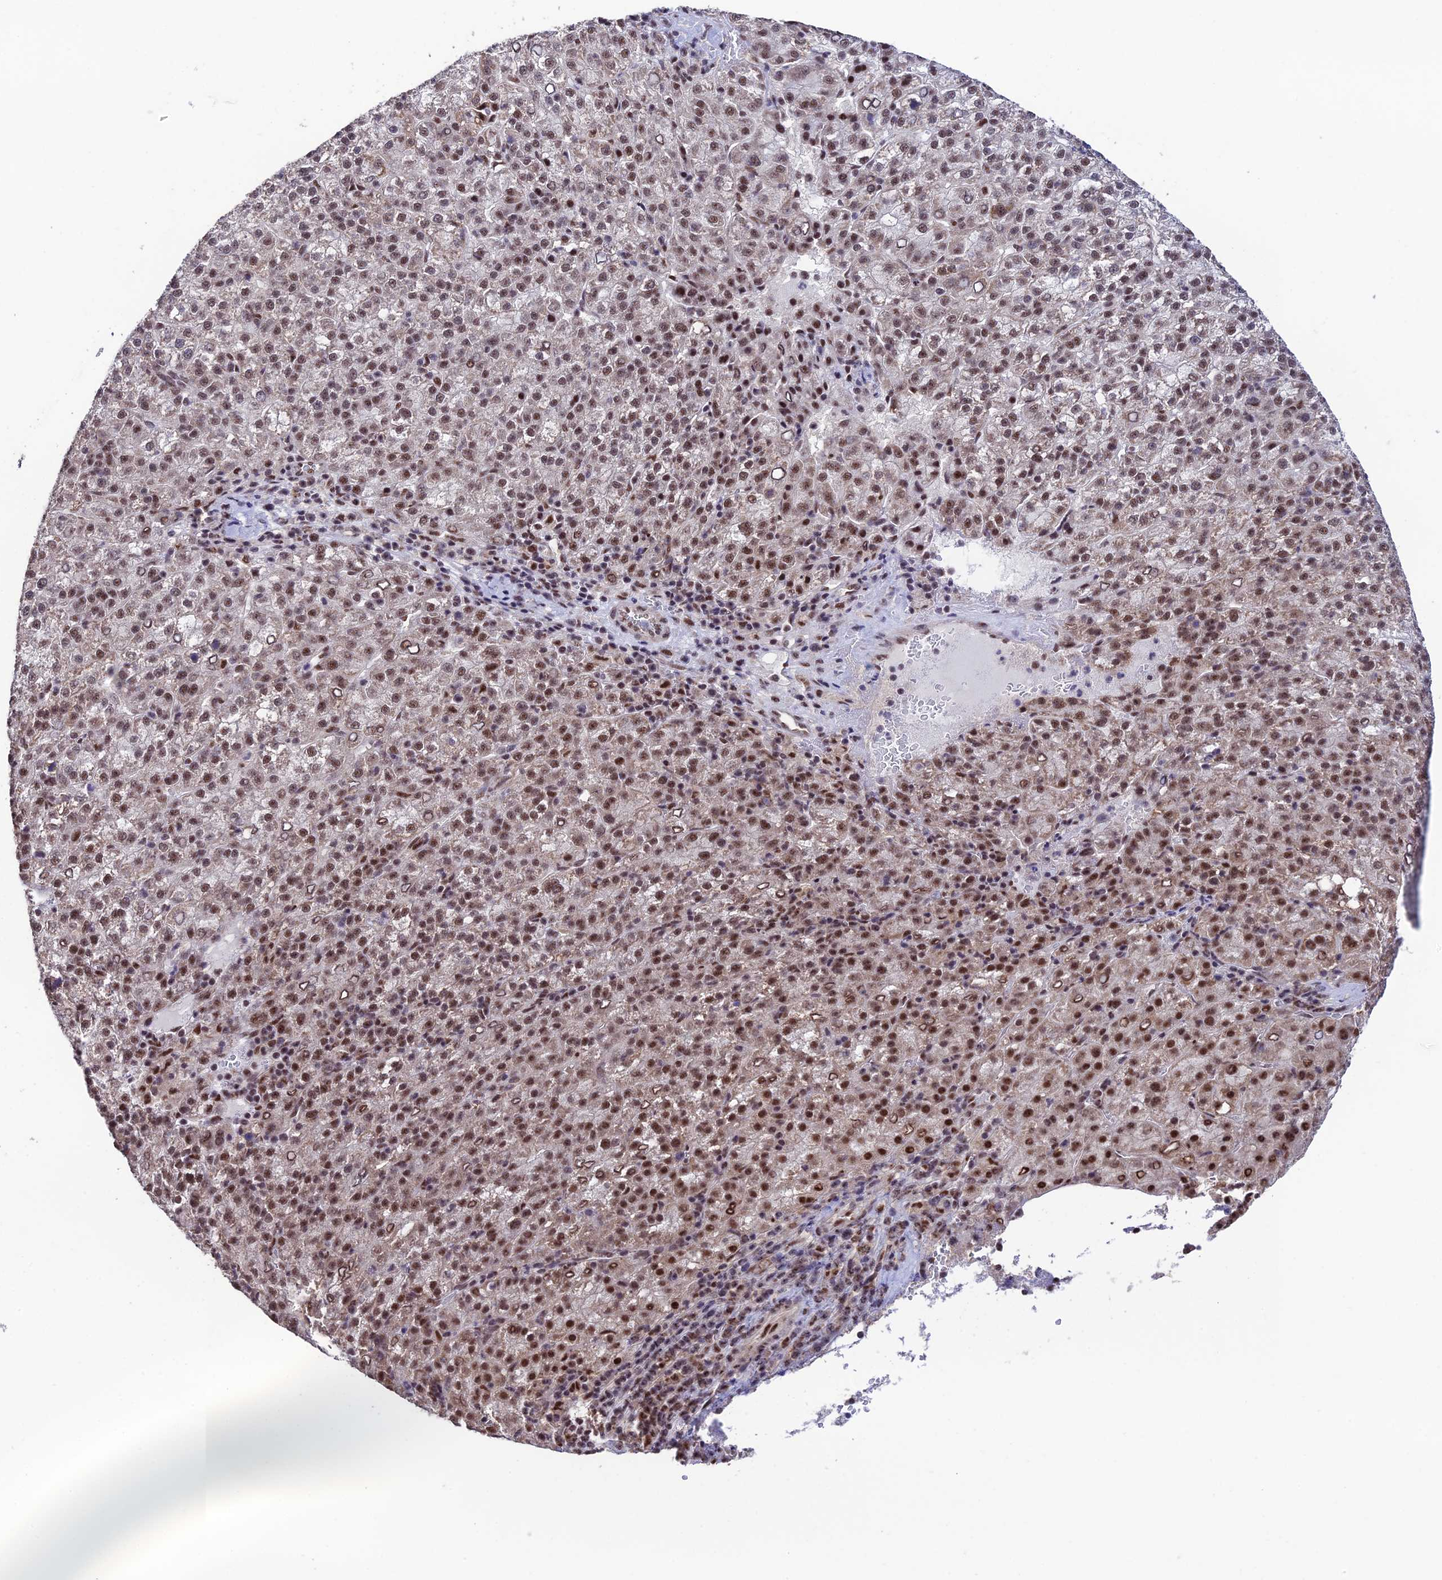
{"staining": {"intensity": "weak", "quantity": ">75%", "location": "nuclear"}, "tissue": "liver cancer", "cell_type": "Tumor cells", "image_type": "cancer", "snomed": [{"axis": "morphology", "description": "Carcinoma, Hepatocellular, NOS"}, {"axis": "topography", "description": "Liver"}], "caption": "Human liver cancer (hepatocellular carcinoma) stained with a protein marker shows weak staining in tumor cells.", "gene": "THOC7", "patient": {"sex": "female", "age": 58}}